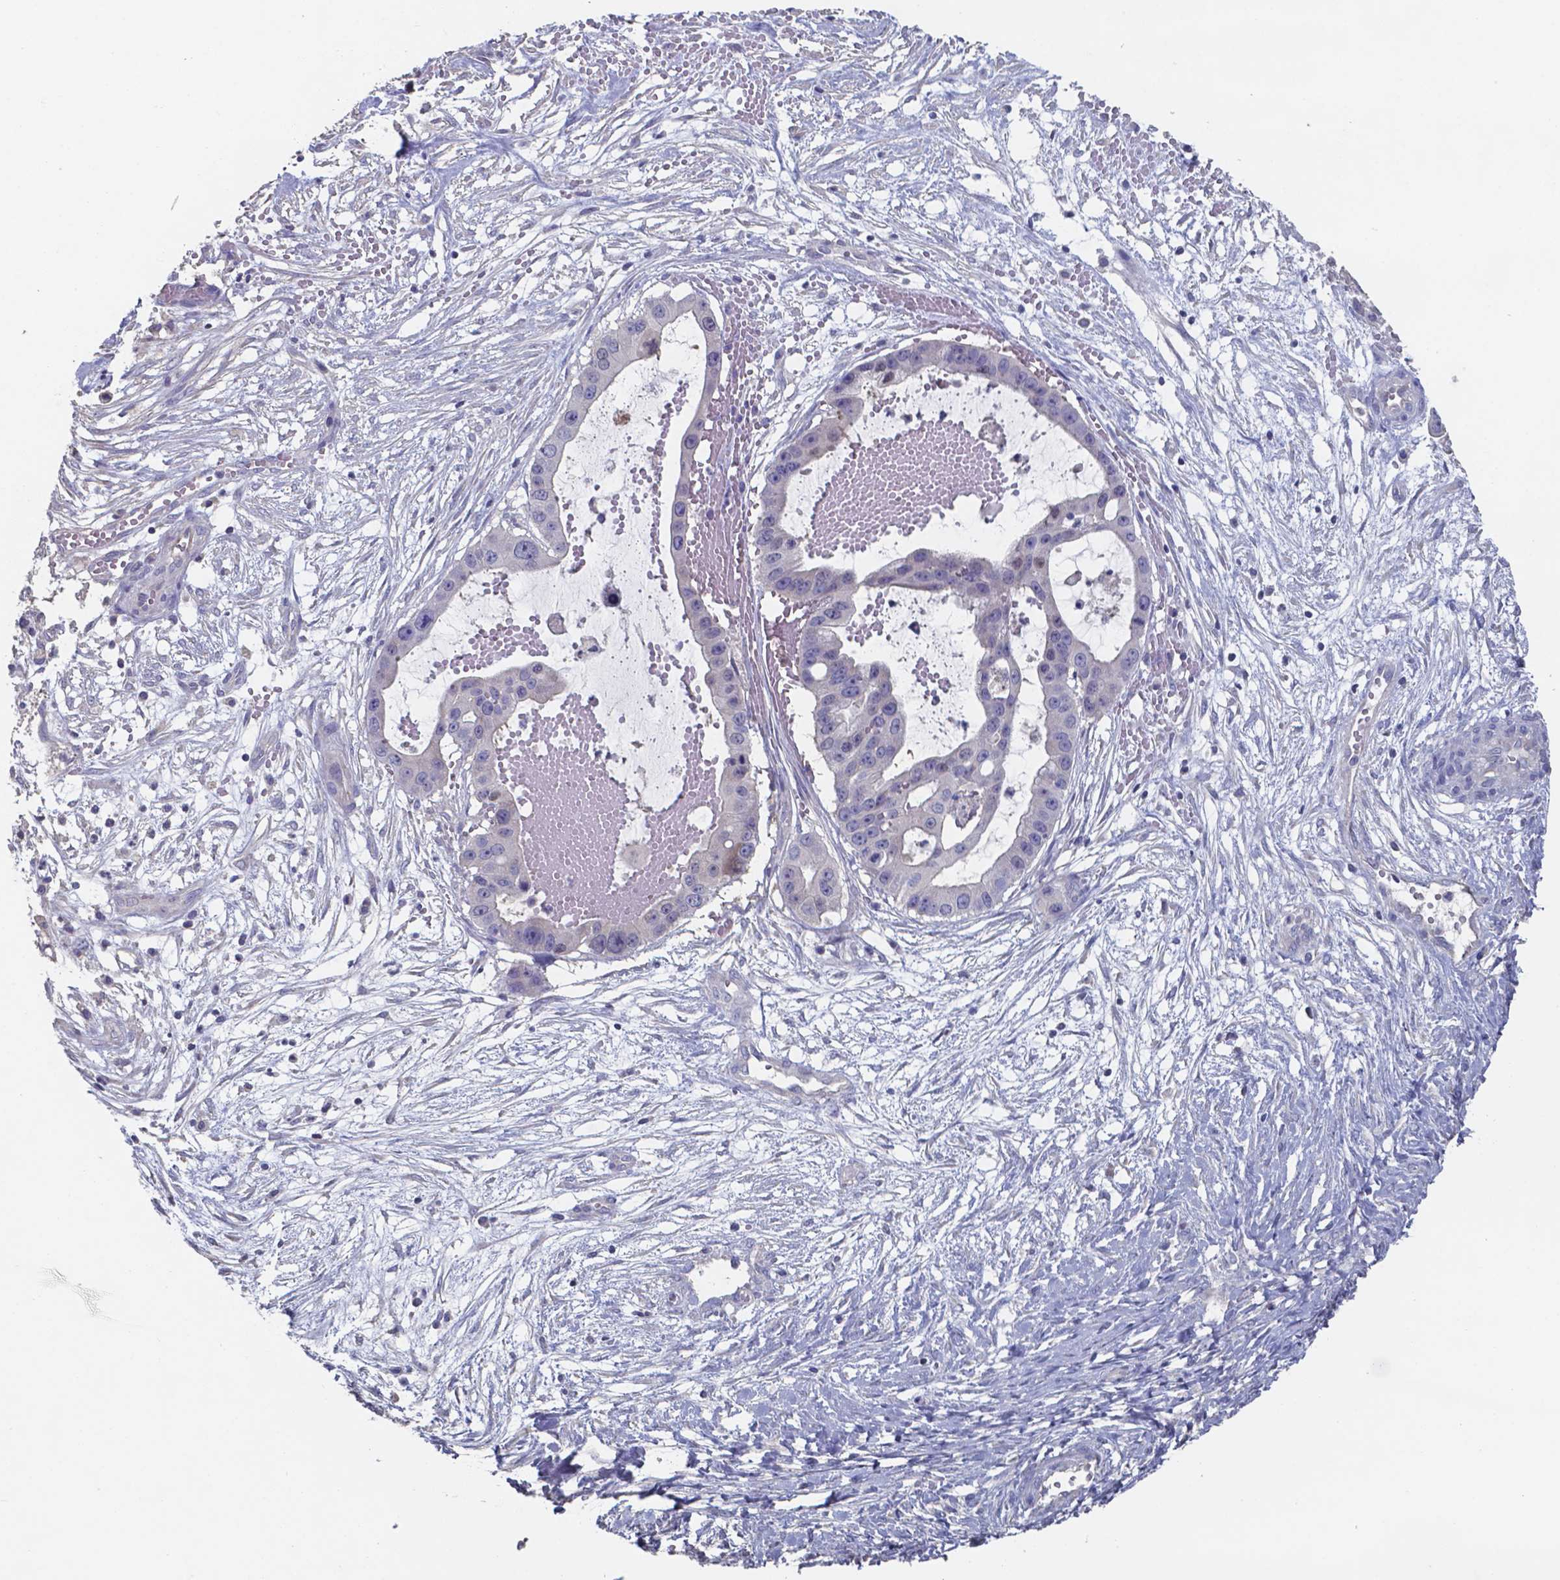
{"staining": {"intensity": "negative", "quantity": "none", "location": "none"}, "tissue": "ovarian cancer", "cell_type": "Tumor cells", "image_type": "cancer", "snomed": [{"axis": "morphology", "description": "Cystadenocarcinoma, serous, NOS"}, {"axis": "topography", "description": "Ovary"}], "caption": "This is an IHC image of human ovarian cancer (serous cystadenocarcinoma). There is no staining in tumor cells.", "gene": "FOXJ1", "patient": {"sex": "female", "age": 56}}